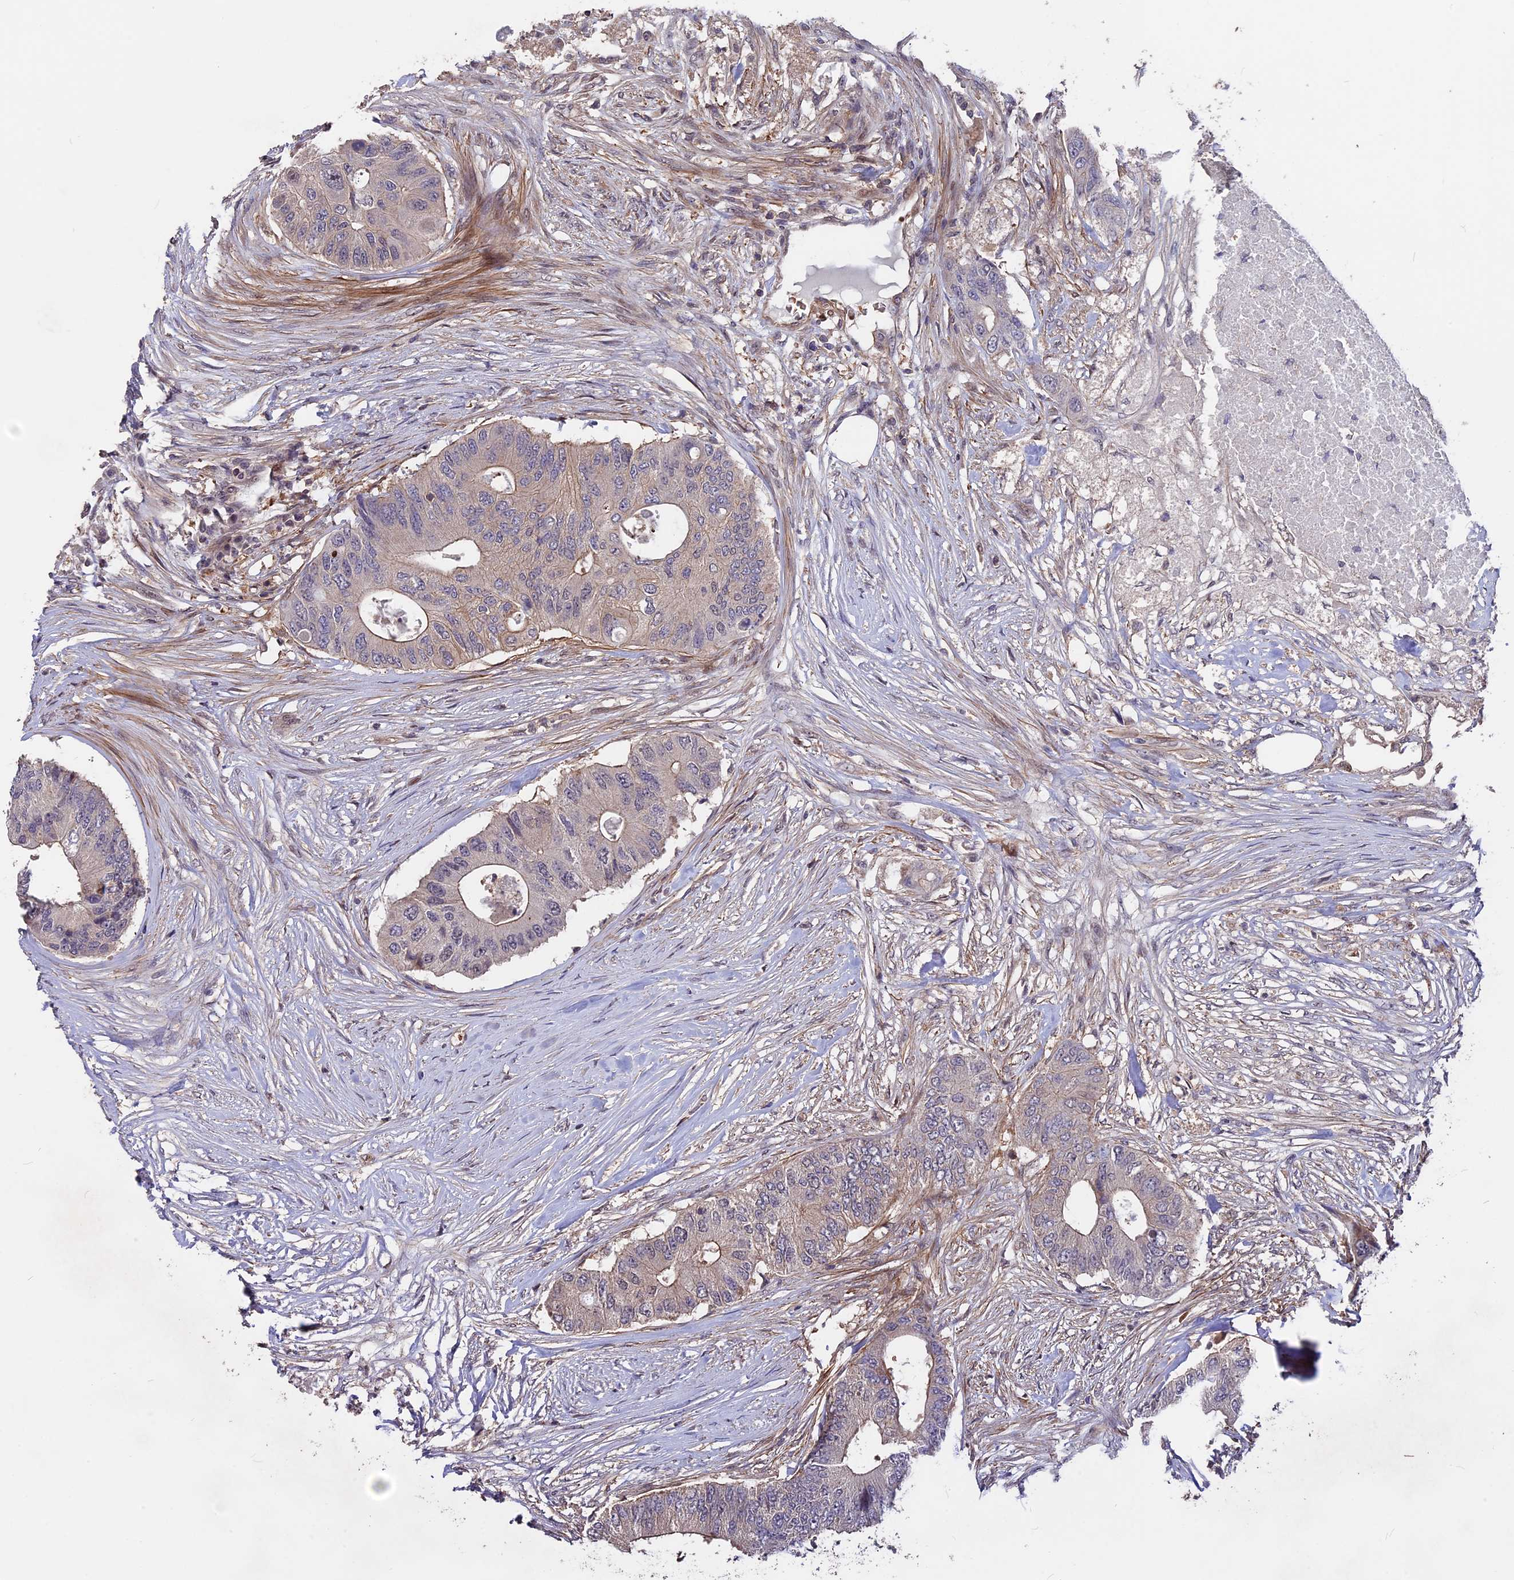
{"staining": {"intensity": "weak", "quantity": "<25%", "location": "cytoplasmic/membranous"}, "tissue": "colorectal cancer", "cell_type": "Tumor cells", "image_type": "cancer", "snomed": [{"axis": "morphology", "description": "Adenocarcinoma, NOS"}, {"axis": "topography", "description": "Colon"}], "caption": "This is an immunohistochemistry (IHC) micrograph of adenocarcinoma (colorectal). There is no expression in tumor cells.", "gene": "ZC3H10", "patient": {"sex": "male", "age": 71}}